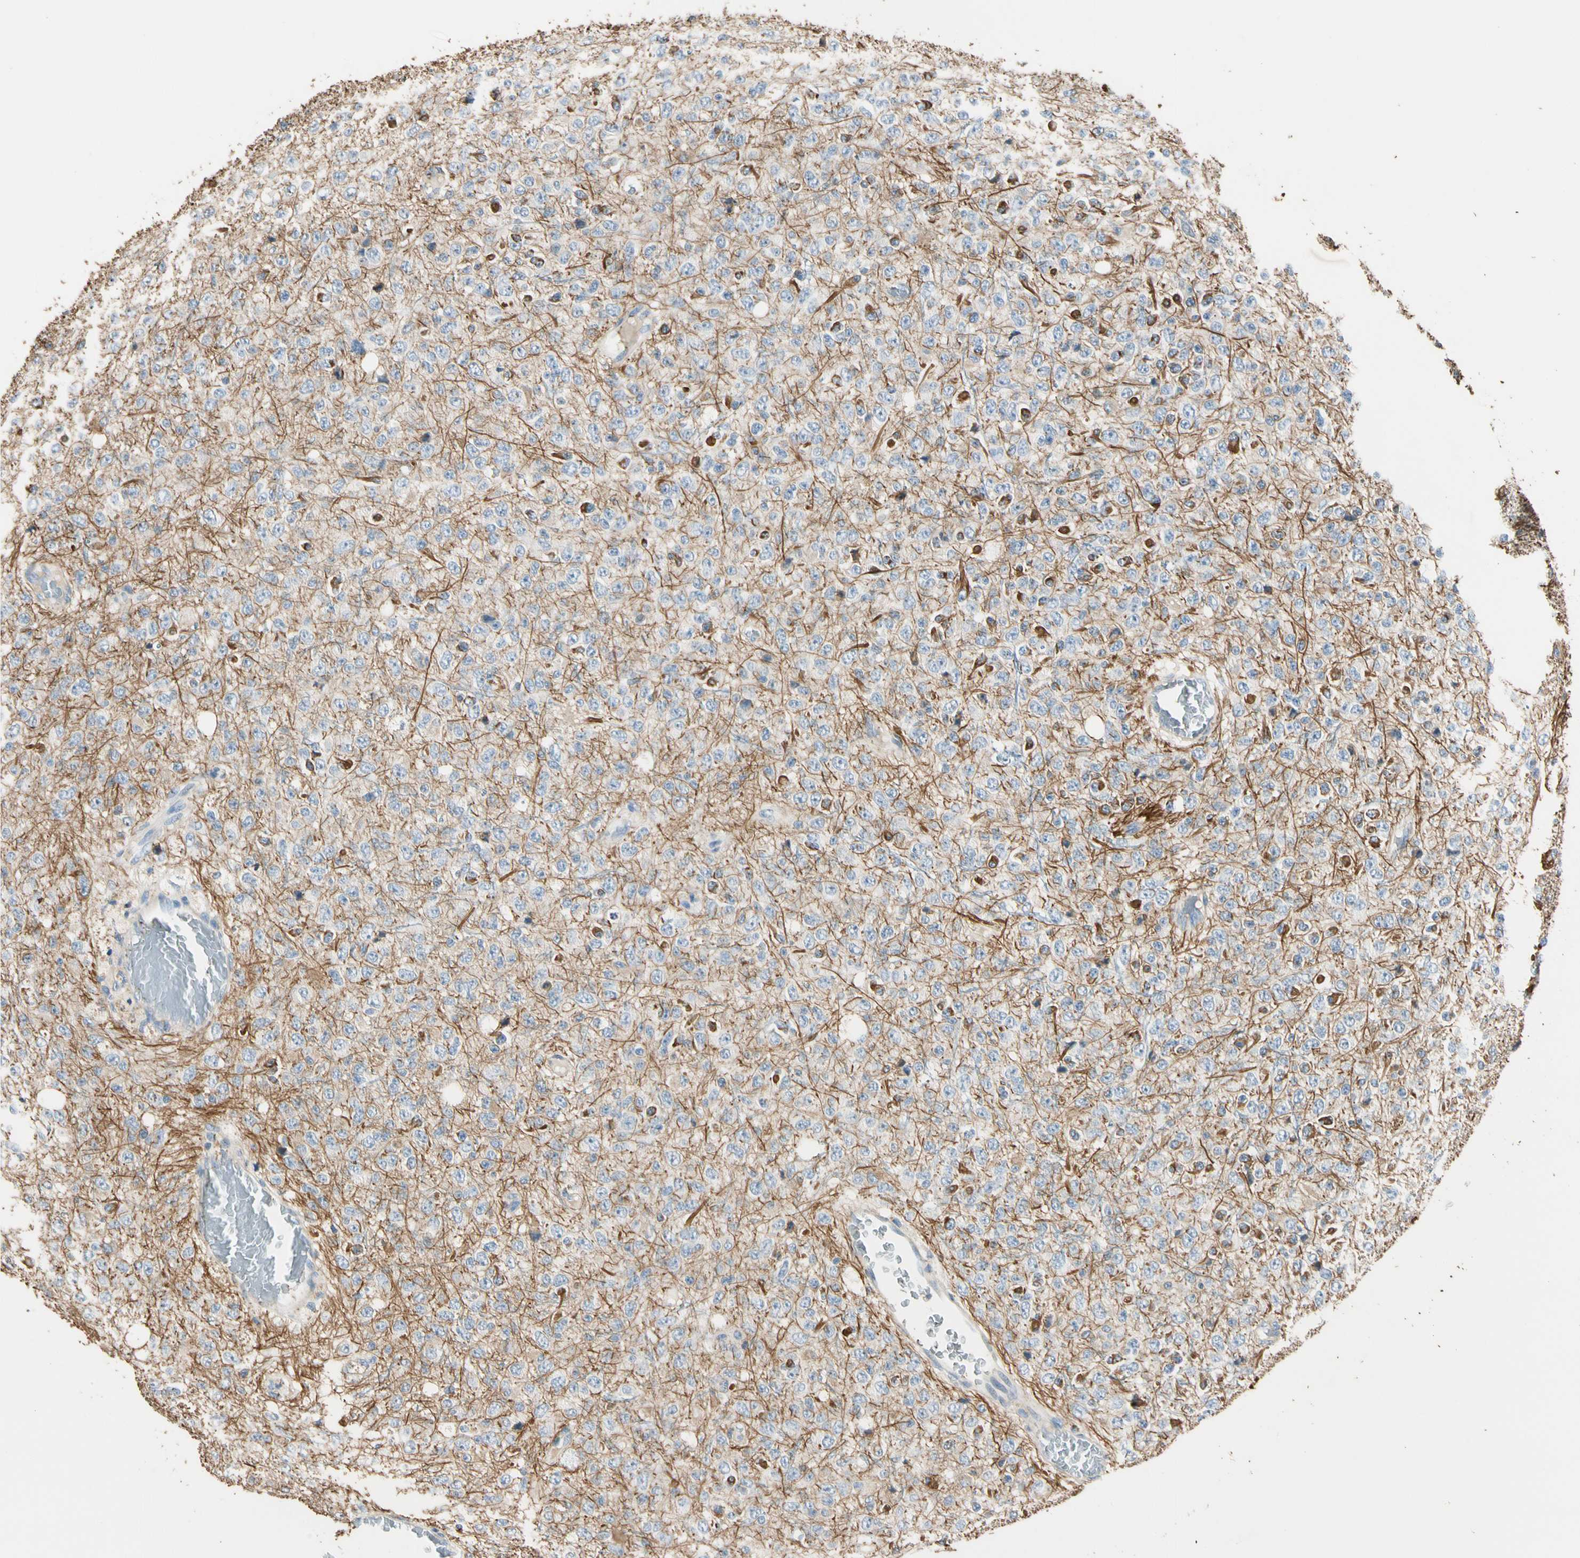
{"staining": {"intensity": "weak", "quantity": "25%-75%", "location": "cytoplasmic/membranous"}, "tissue": "glioma", "cell_type": "Tumor cells", "image_type": "cancer", "snomed": [{"axis": "morphology", "description": "Glioma, malignant, High grade"}, {"axis": "topography", "description": "pancreas cauda"}], "caption": "Glioma stained for a protein (brown) demonstrates weak cytoplasmic/membranous positive staining in about 25%-75% of tumor cells.", "gene": "GPR153", "patient": {"sex": "male", "age": 60}}